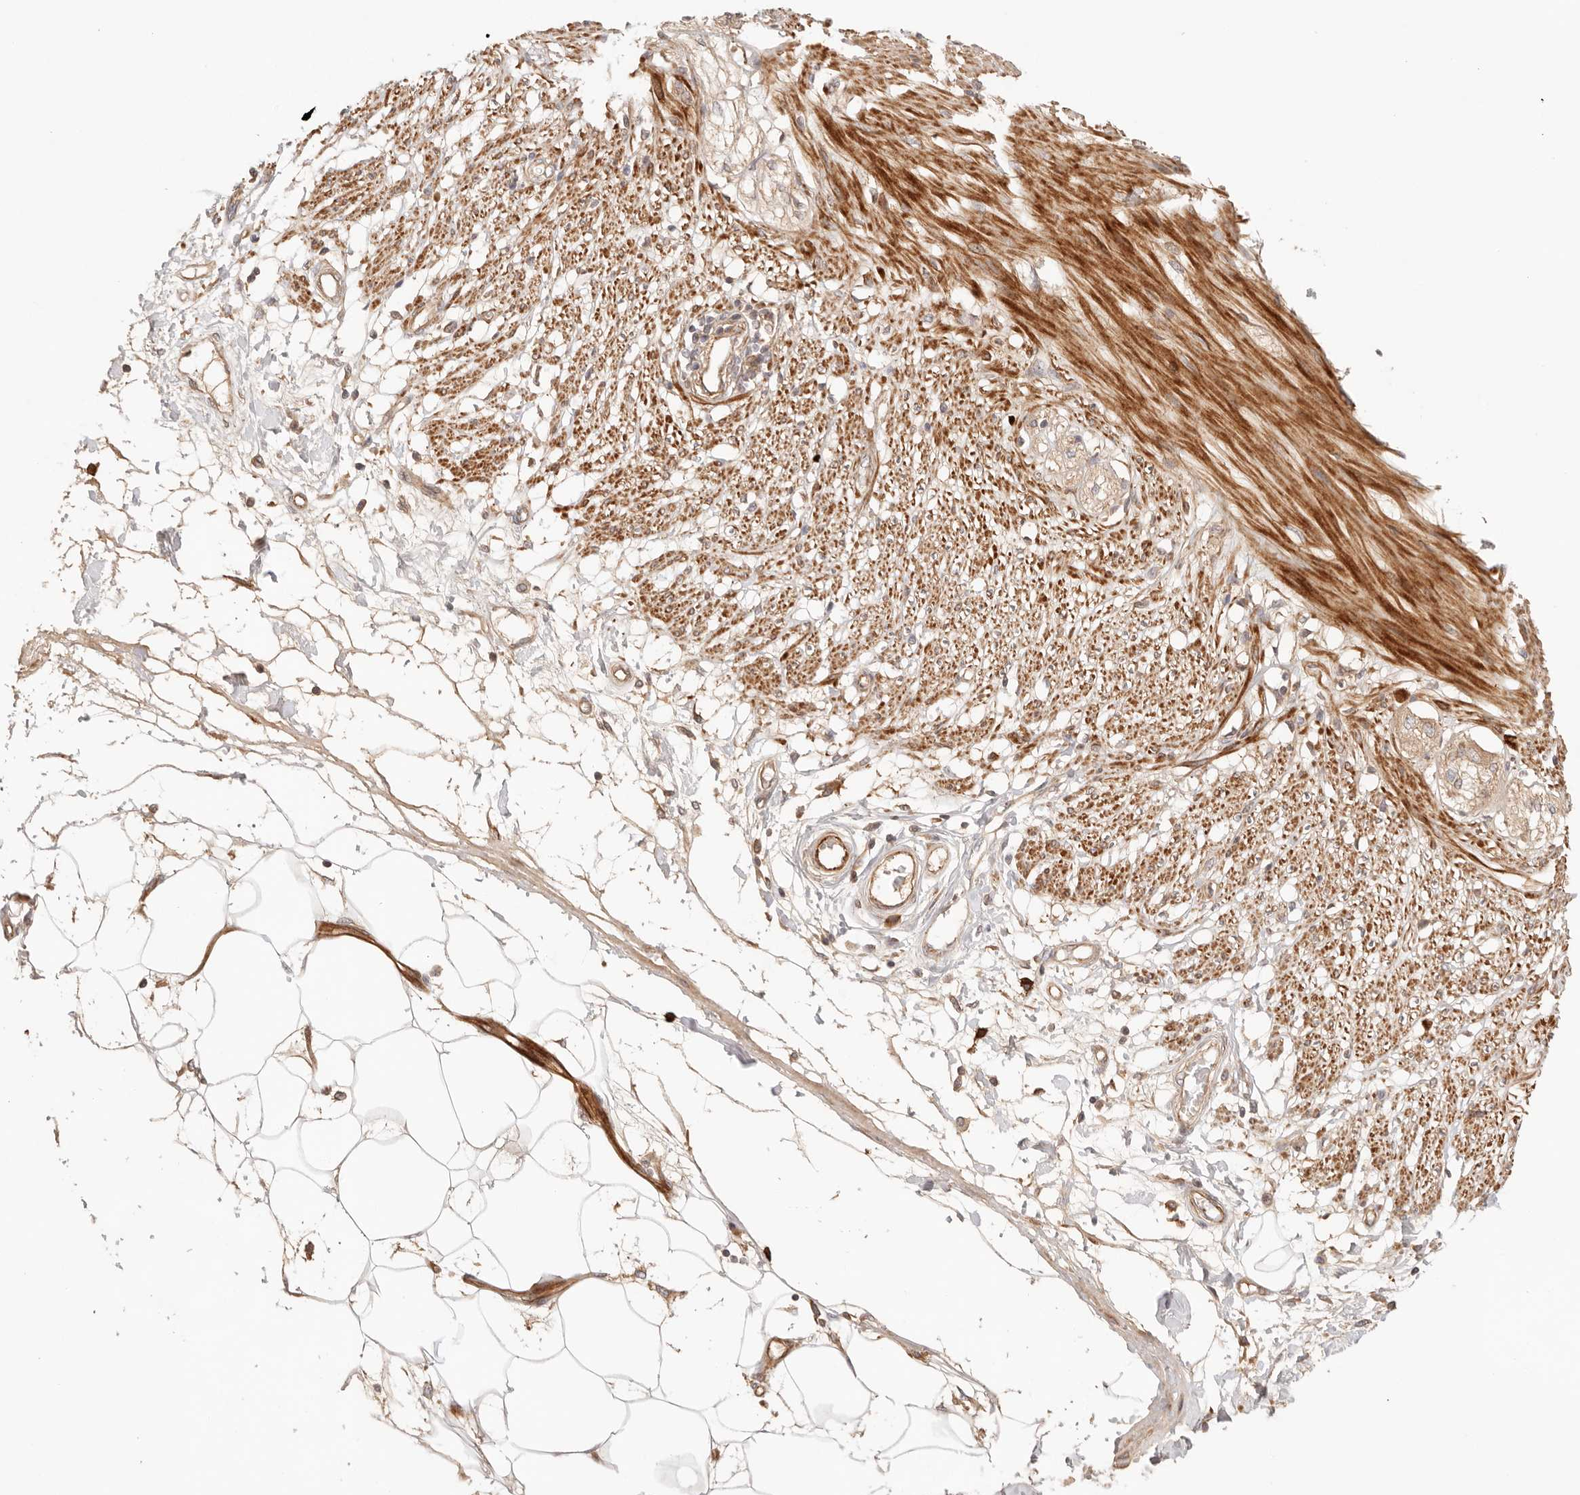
{"staining": {"intensity": "strong", "quantity": ">75%", "location": "cytoplasmic/membranous"}, "tissue": "smooth muscle", "cell_type": "Smooth muscle cells", "image_type": "normal", "snomed": [{"axis": "morphology", "description": "Normal tissue, NOS"}, {"axis": "morphology", "description": "Adenocarcinoma, NOS"}, {"axis": "topography", "description": "Smooth muscle"}, {"axis": "topography", "description": "Colon"}], "caption": "Protein staining by IHC shows strong cytoplasmic/membranous positivity in approximately >75% of smooth muscle cells in benign smooth muscle.", "gene": "IL1R2", "patient": {"sex": "male", "age": 14}}